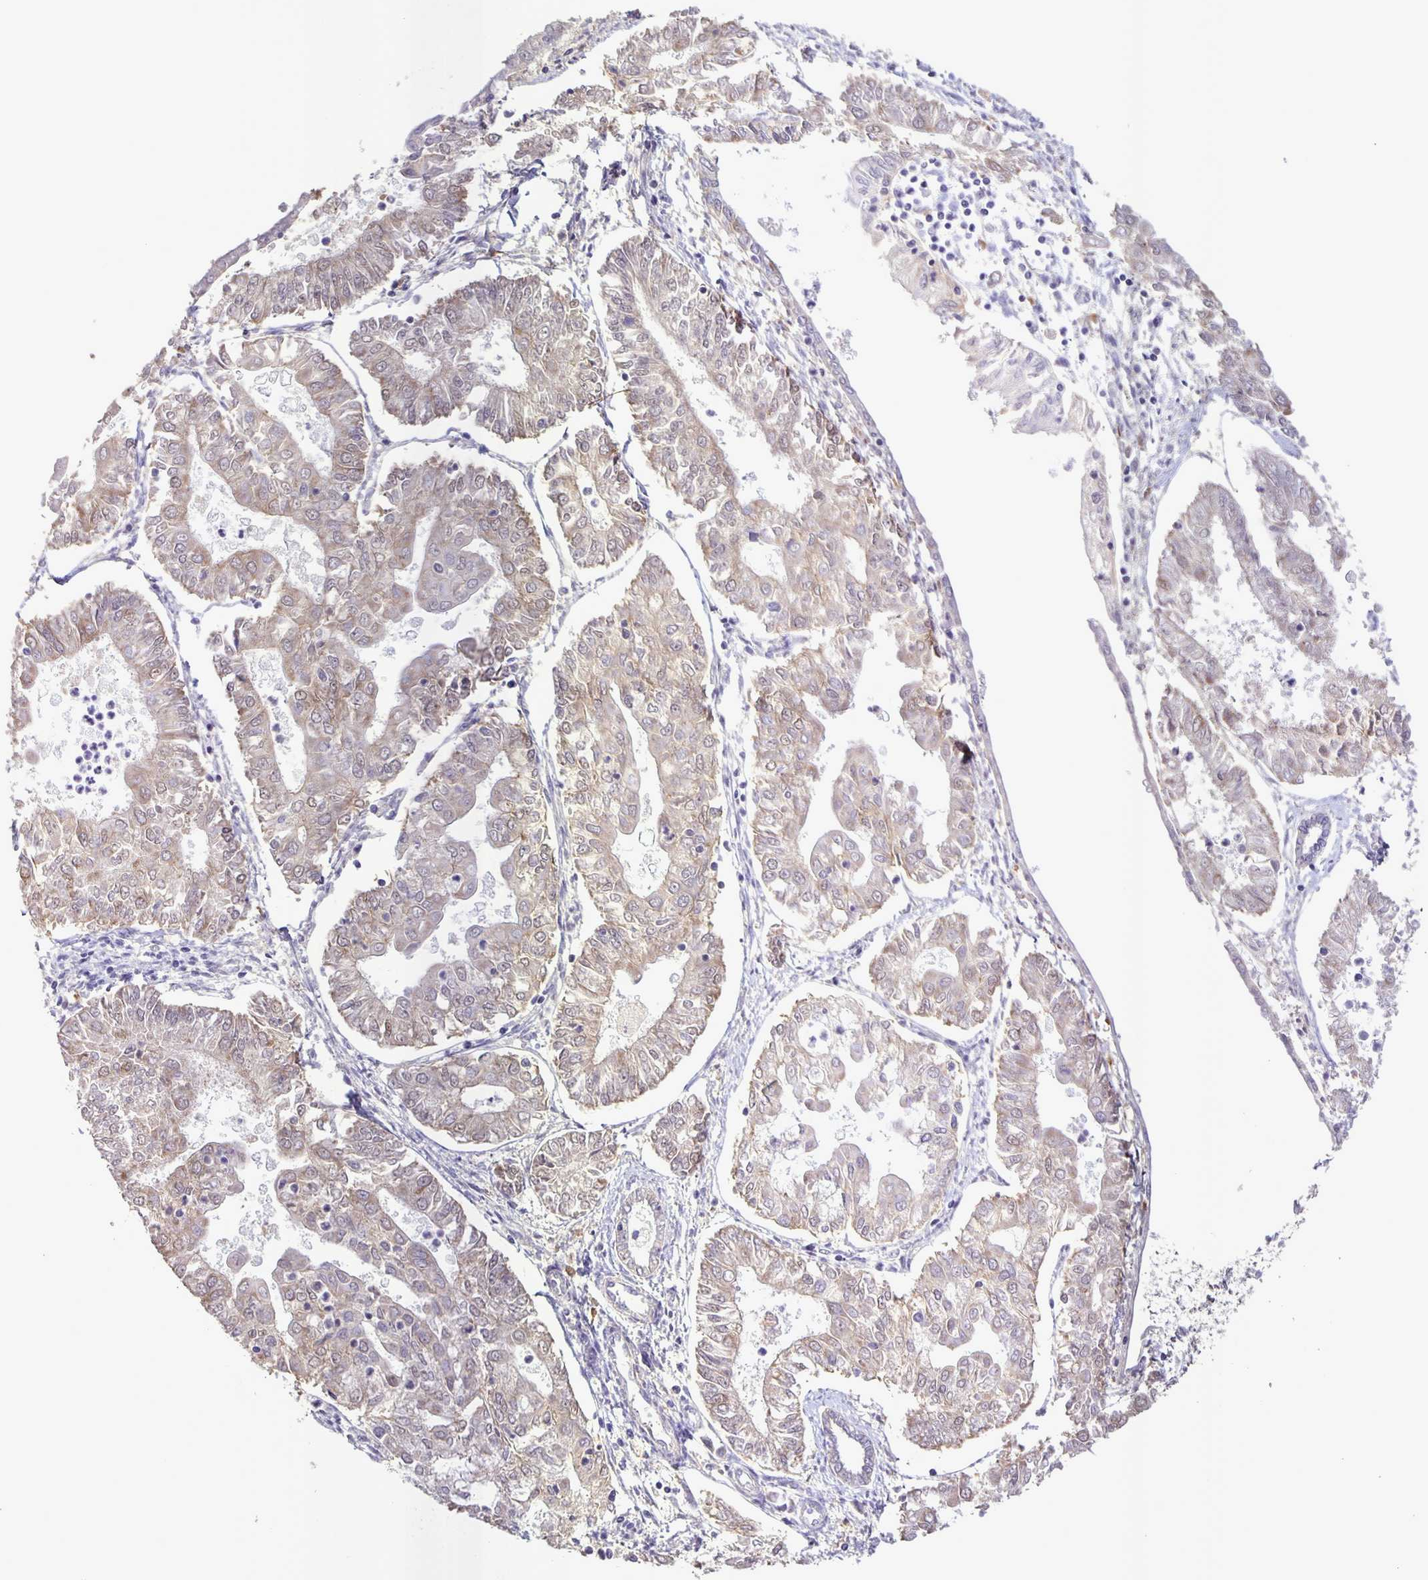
{"staining": {"intensity": "weak", "quantity": "25%-75%", "location": "cytoplasmic/membranous"}, "tissue": "endometrial cancer", "cell_type": "Tumor cells", "image_type": "cancer", "snomed": [{"axis": "morphology", "description": "Adenocarcinoma, NOS"}, {"axis": "topography", "description": "Endometrium"}], "caption": "Approximately 25%-75% of tumor cells in endometrial adenocarcinoma exhibit weak cytoplasmic/membranous protein staining as visualized by brown immunohistochemical staining.", "gene": "SRCIN1", "patient": {"sex": "female", "age": 68}}